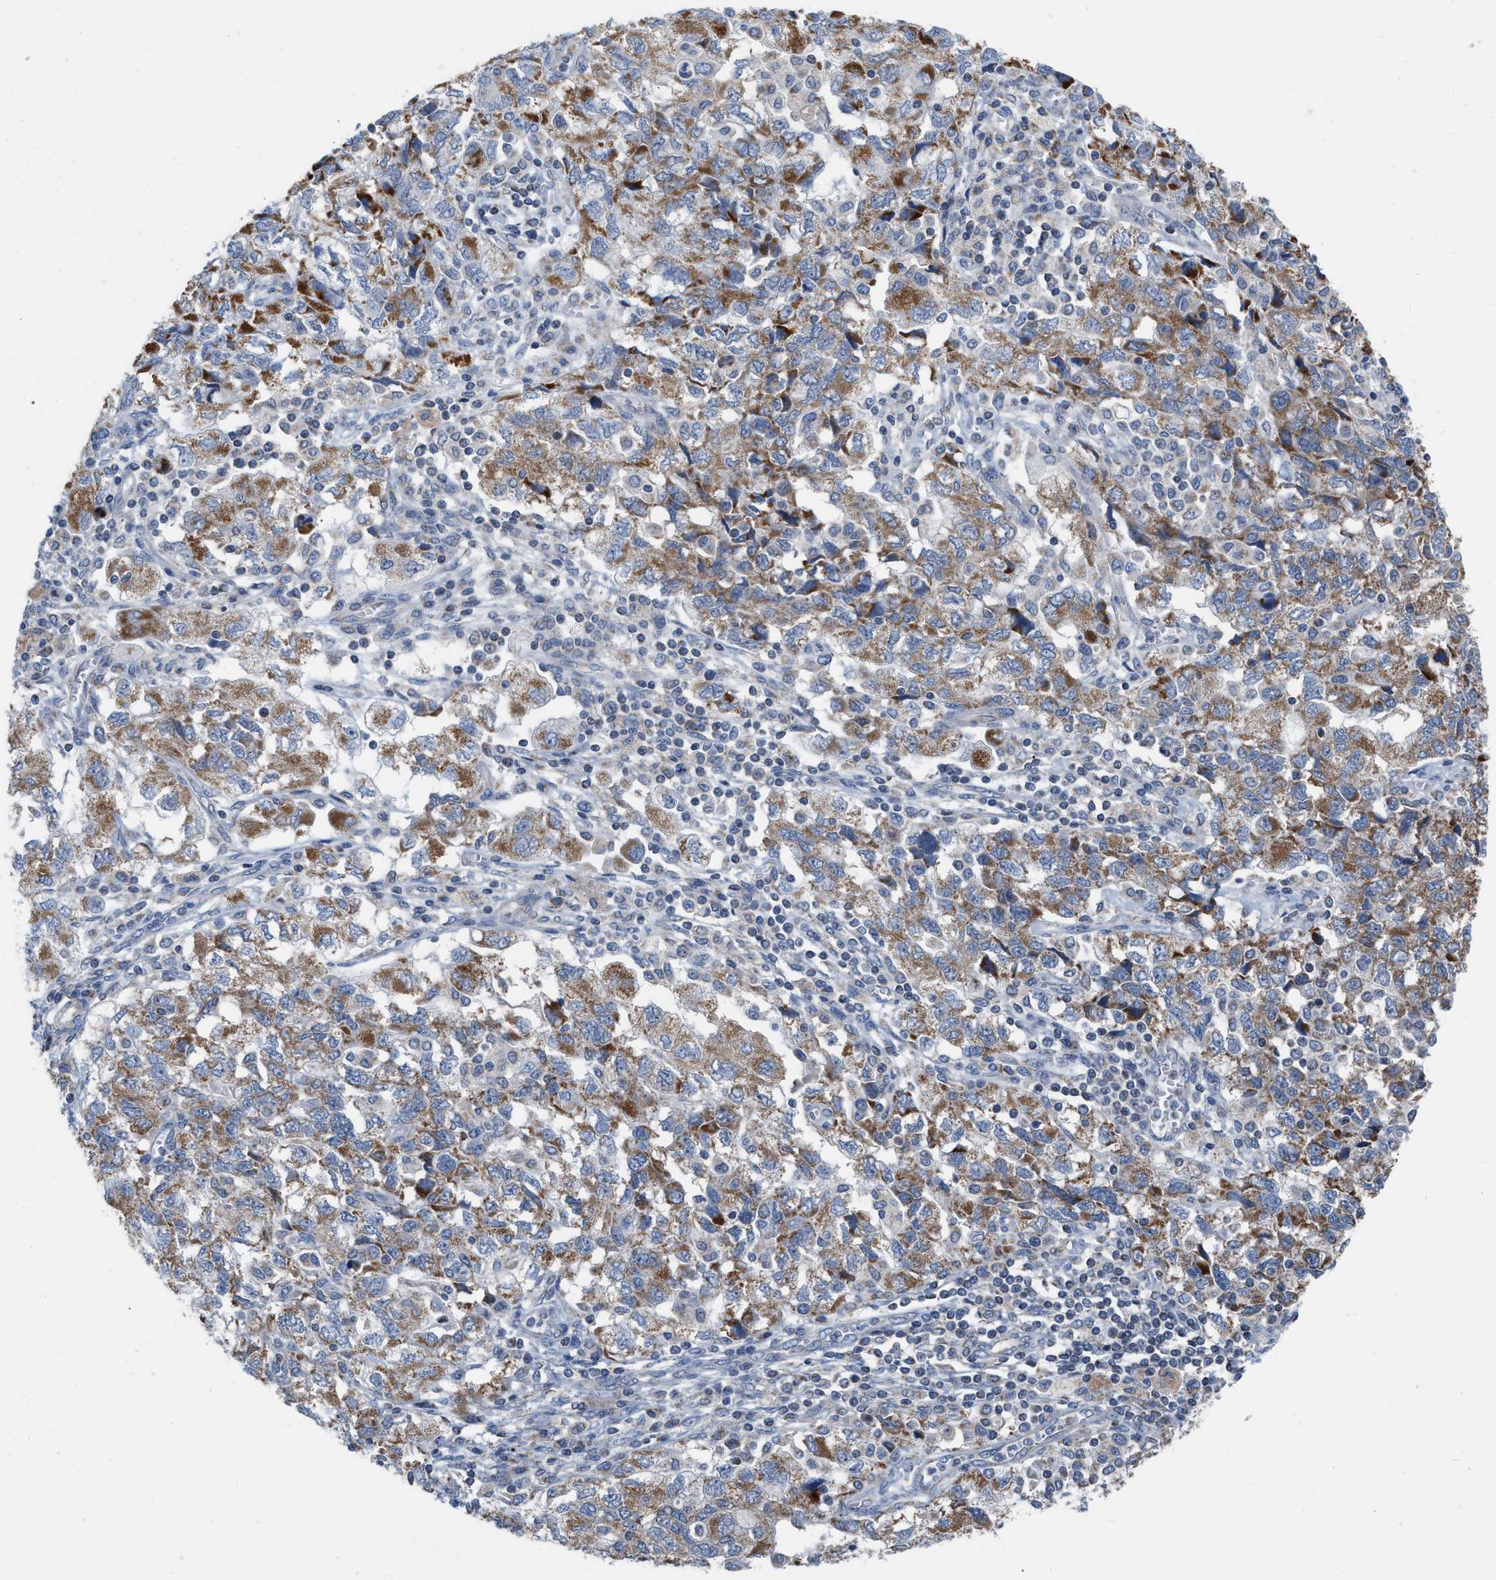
{"staining": {"intensity": "moderate", "quantity": ">75%", "location": "cytoplasmic/membranous"}, "tissue": "ovarian cancer", "cell_type": "Tumor cells", "image_type": "cancer", "snomed": [{"axis": "morphology", "description": "Carcinoma, NOS"}, {"axis": "morphology", "description": "Cystadenocarcinoma, serous, NOS"}, {"axis": "topography", "description": "Ovary"}], "caption": "Ovarian carcinoma stained with DAB immunohistochemistry shows medium levels of moderate cytoplasmic/membranous expression in about >75% of tumor cells.", "gene": "DDX56", "patient": {"sex": "female", "age": 69}}